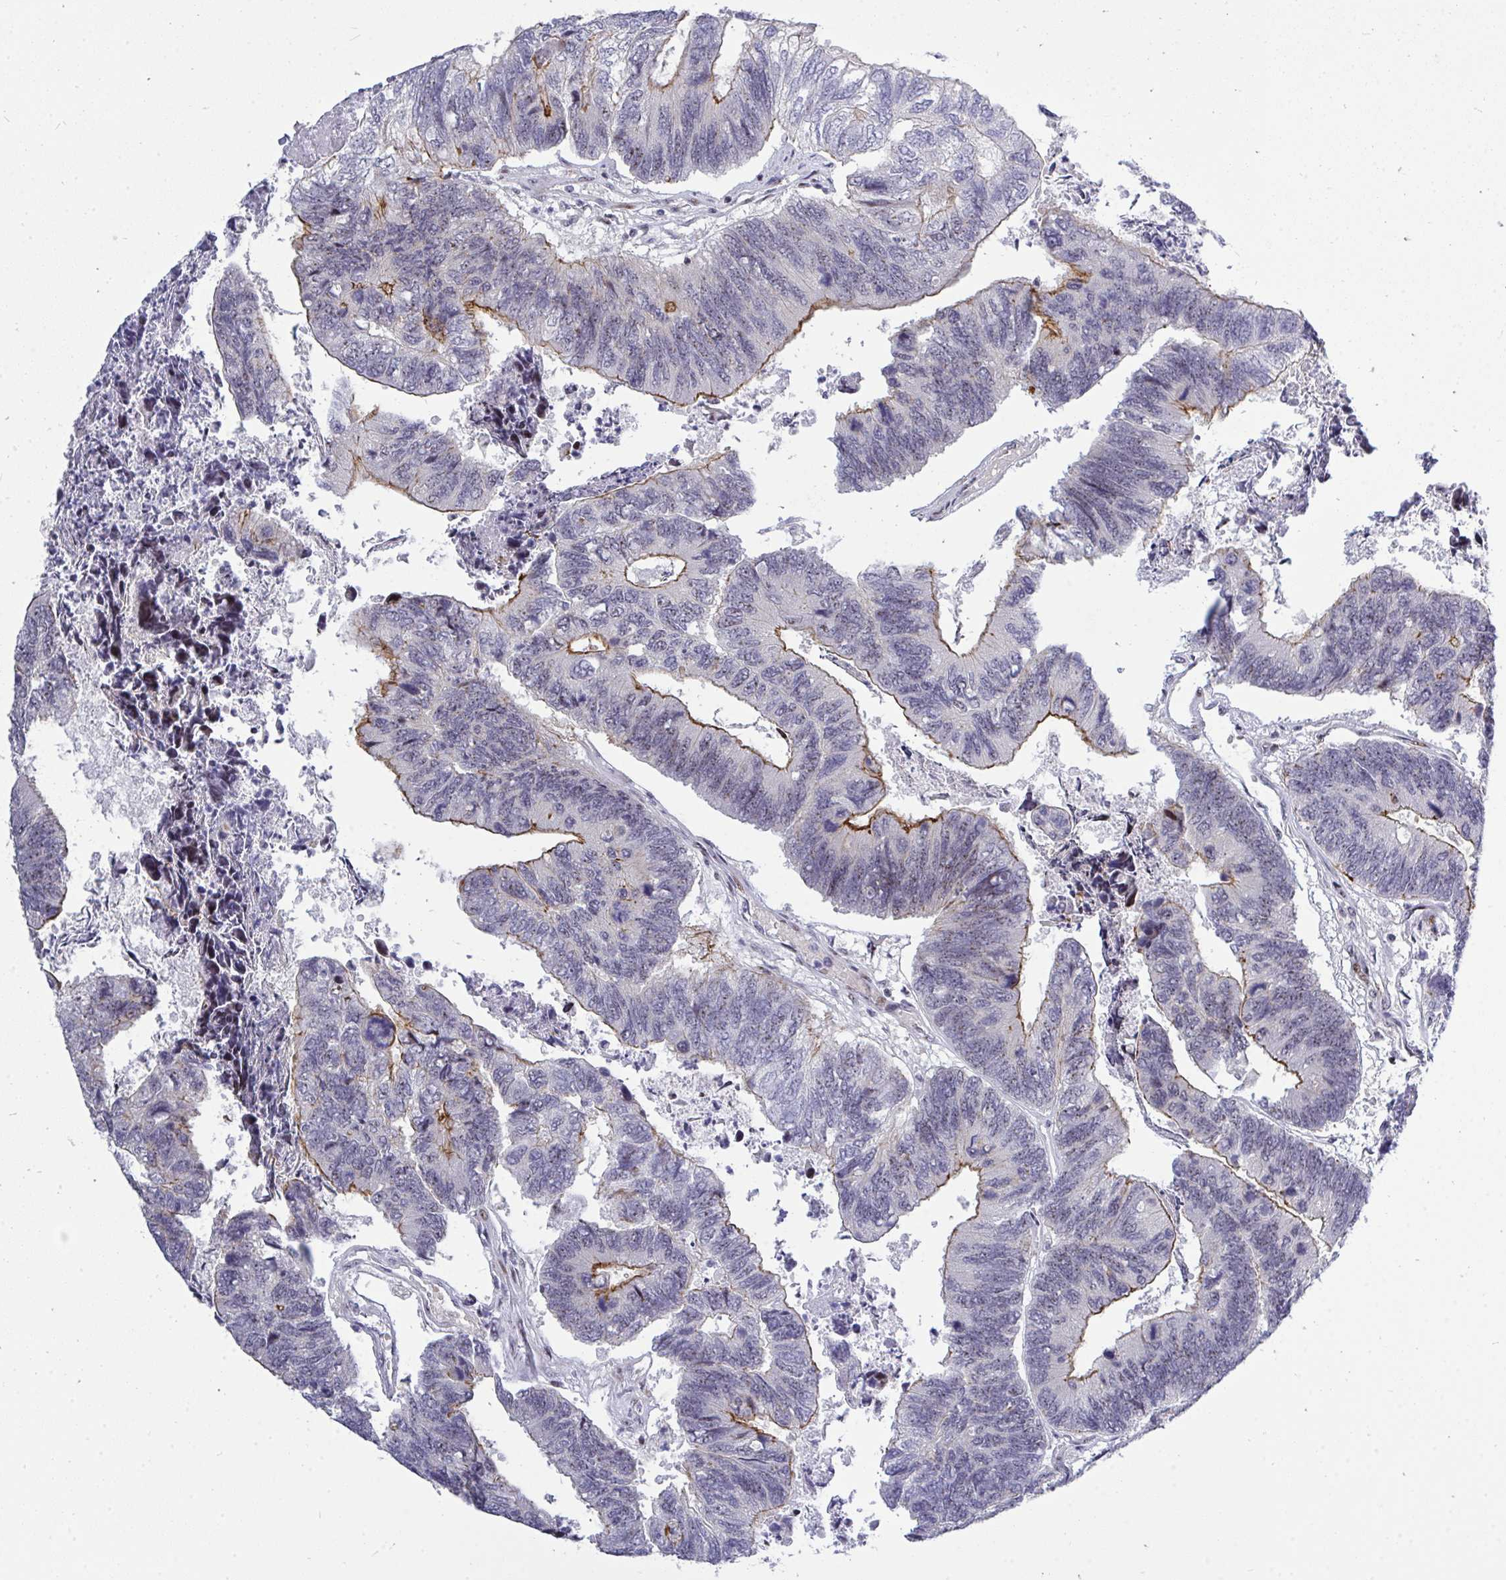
{"staining": {"intensity": "moderate", "quantity": "25%-75%", "location": "cytoplasmic/membranous"}, "tissue": "colorectal cancer", "cell_type": "Tumor cells", "image_type": "cancer", "snomed": [{"axis": "morphology", "description": "Adenocarcinoma, NOS"}, {"axis": "topography", "description": "Colon"}], "caption": "IHC staining of adenocarcinoma (colorectal), which displays medium levels of moderate cytoplasmic/membranous expression in about 25%-75% of tumor cells indicating moderate cytoplasmic/membranous protein positivity. The staining was performed using DAB (brown) for protein detection and nuclei were counterstained in hematoxylin (blue).", "gene": "PLPPR3", "patient": {"sex": "female", "age": 67}}